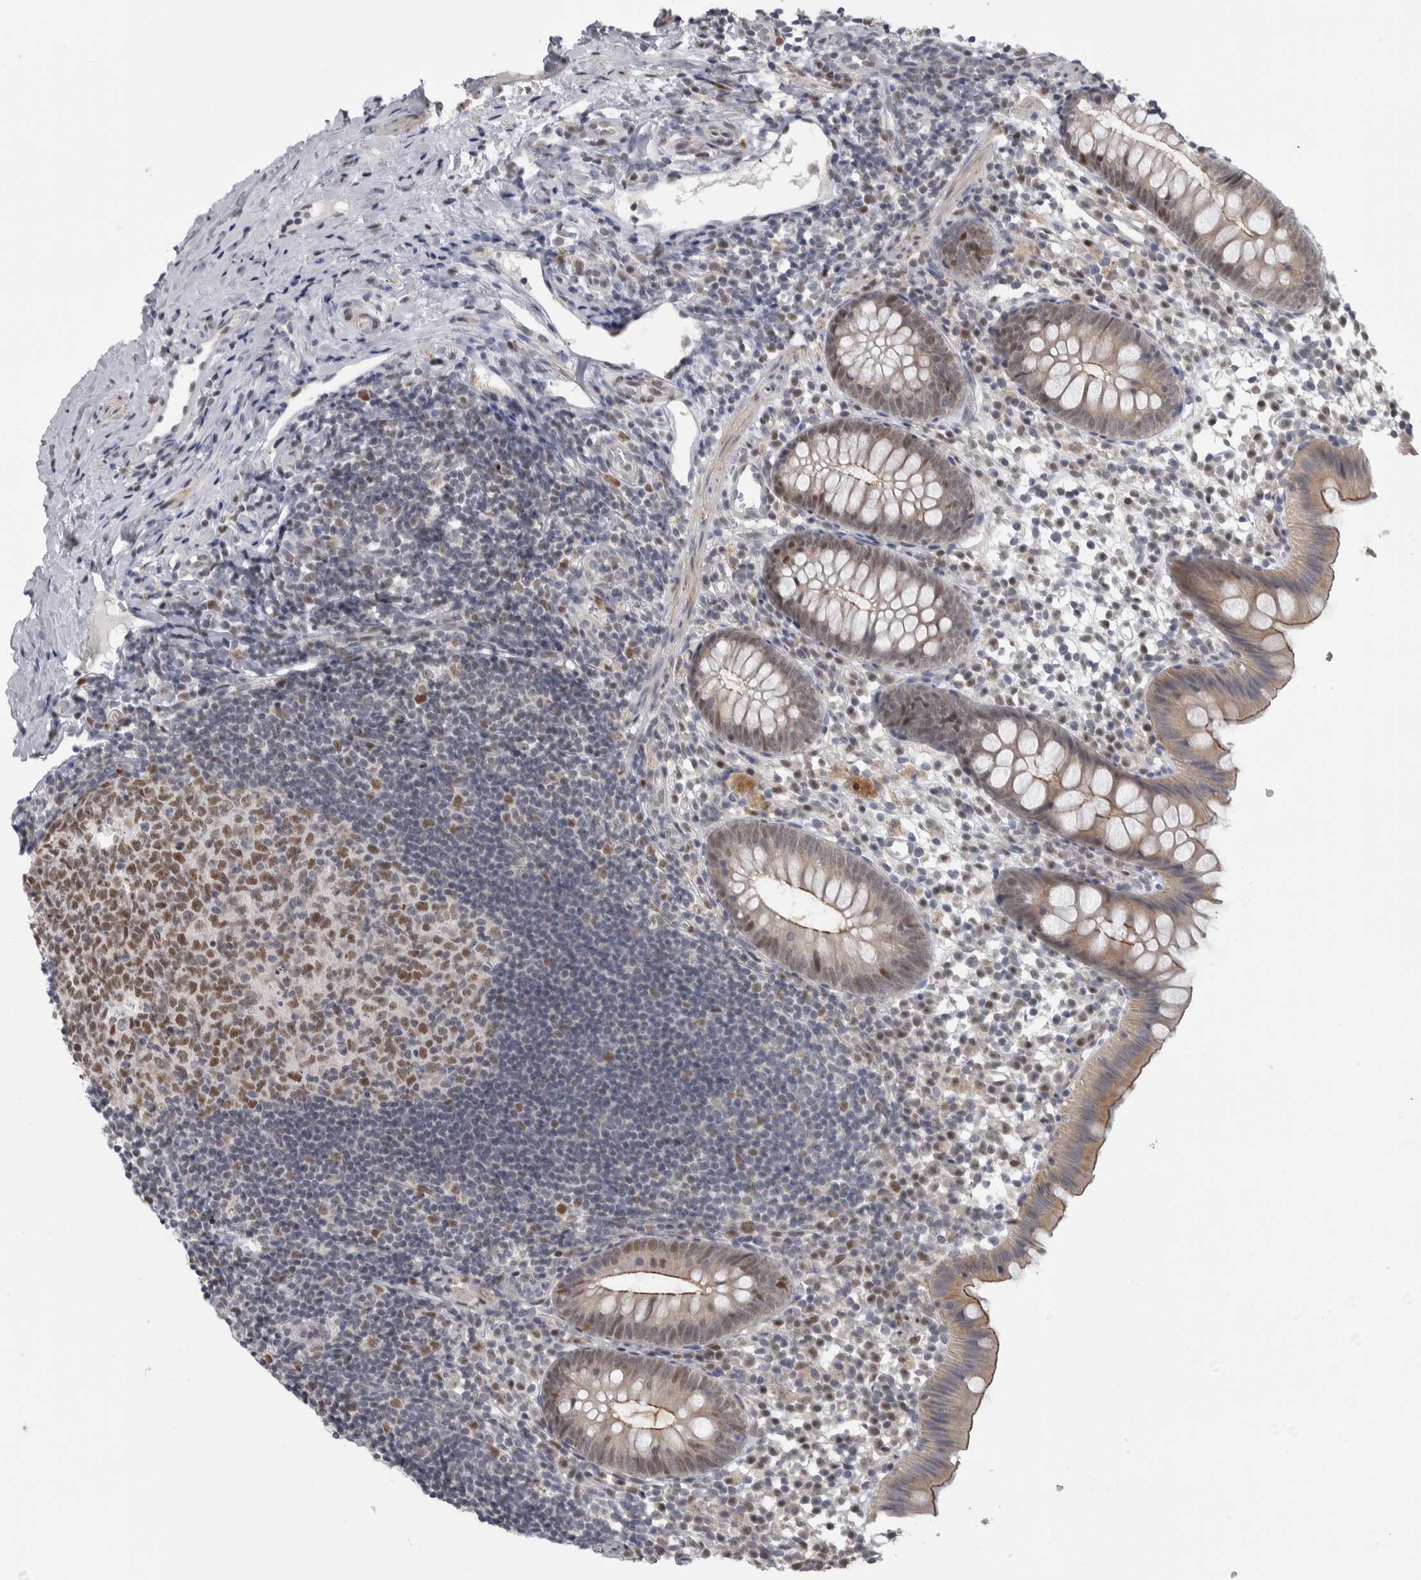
{"staining": {"intensity": "moderate", "quantity": ">75%", "location": "cytoplasmic/membranous"}, "tissue": "appendix", "cell_type": "Glandular cells", "image_type": "normal", "snomed": [{"axis": "morphology", "description": "Normal tissue, NOS"}, {"axis": "topography", "description": "Appendix"}], "caption": "High-magnification brightfield microscopy of benign appendix stained with DAB (brown) and counterstained with hematoxylin (blue). glandular cells exhibit moderate cytoplasmic/membranous expression is seen in about>75% of cells. The staining was performed using DAB, with brown indicating positive protein expression. Nuclei are stained blue with hematoxylin.", "gene": "HEXIM2", "patient": {"sex": "female", "age": 20}}